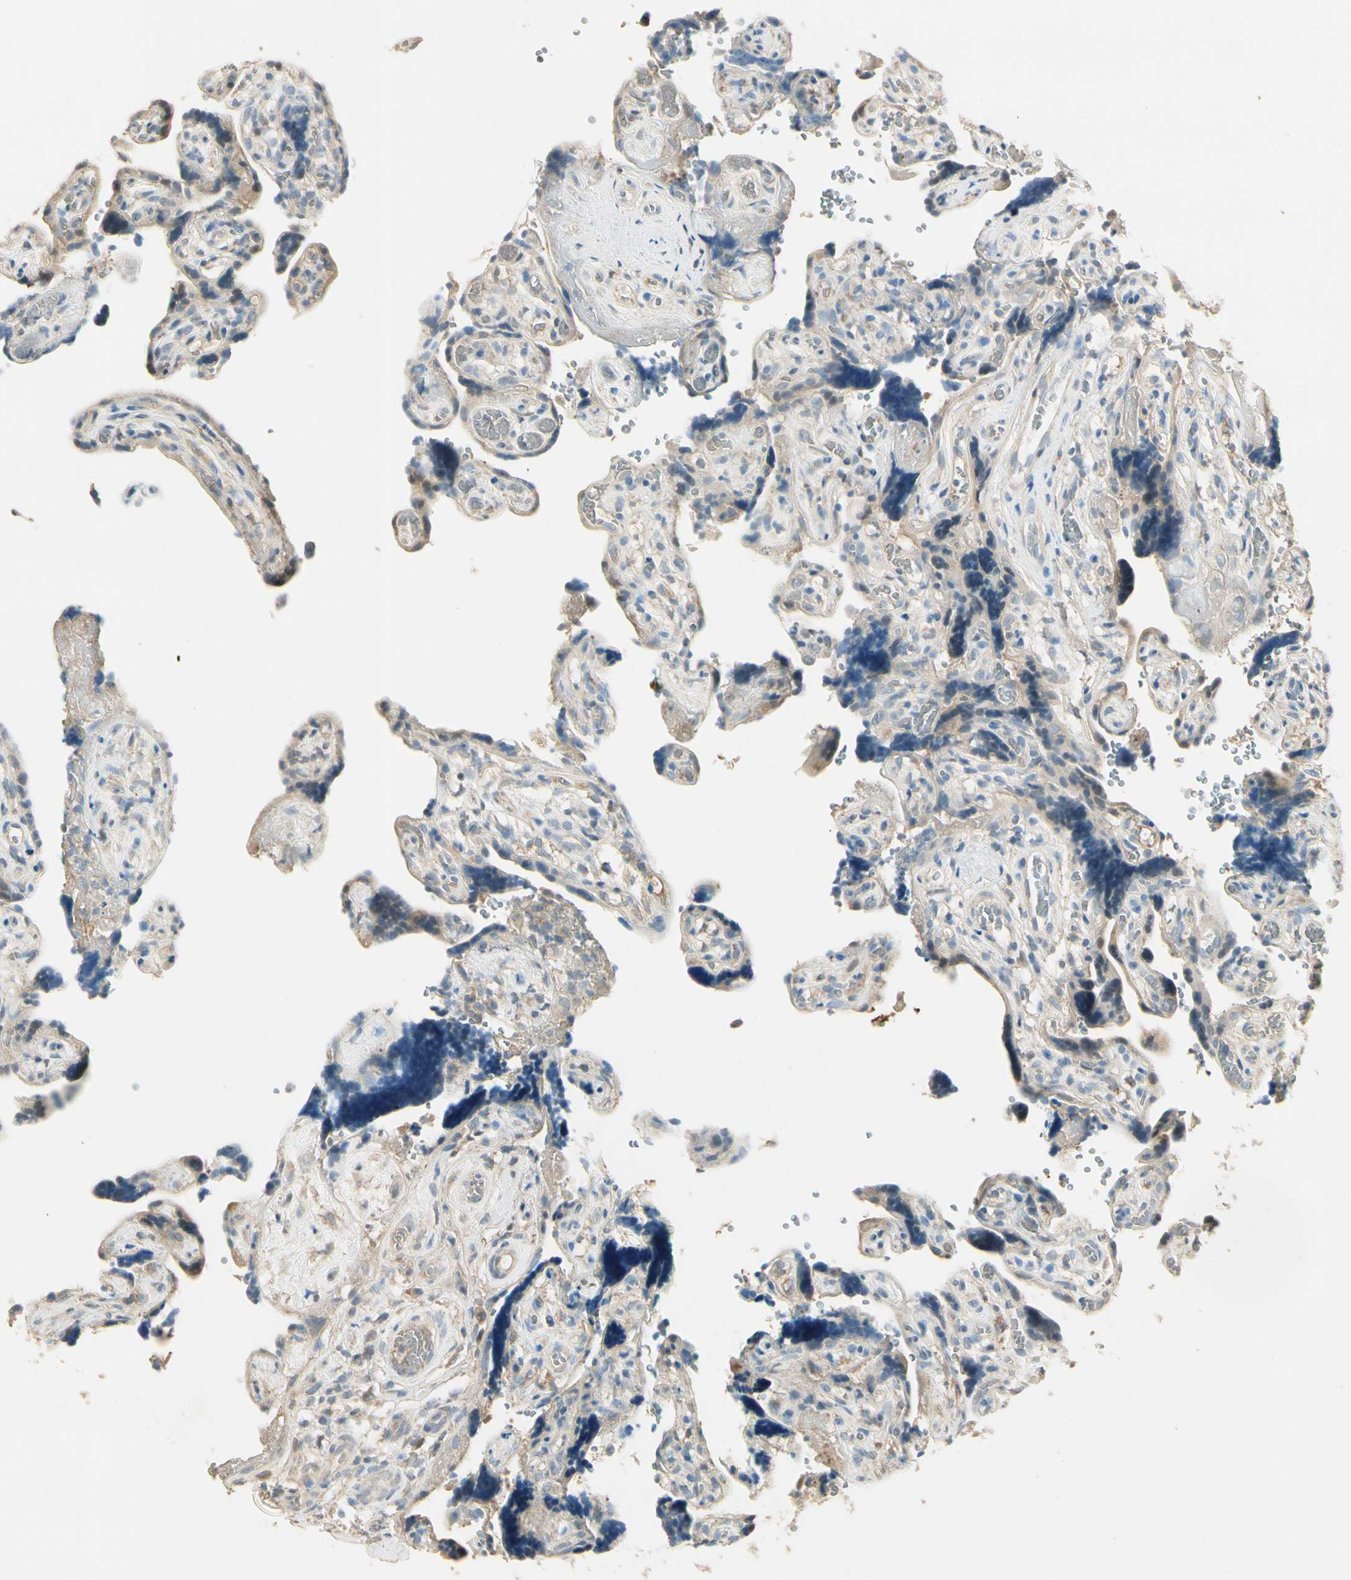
{"staining": {"intensity": "weak", "quantity": ">75%", "location": "cytoplasmic/membranous"}, "tissue": "placenta", "cell_type": "Decidual cells", "image_type": "normal", "snomed": [{"axis": "morphology", "description": "Normal tissue, NOS"}, {"axis": "topography", "description": "Placenta"}], "caption": "A brown stain highlights weak cytoplasmic/membranous expression of a protein in decidual cells of unremarkable placenta.", "gene": "PLXNA1", "patient": {"sex": "female", "age": 30}}